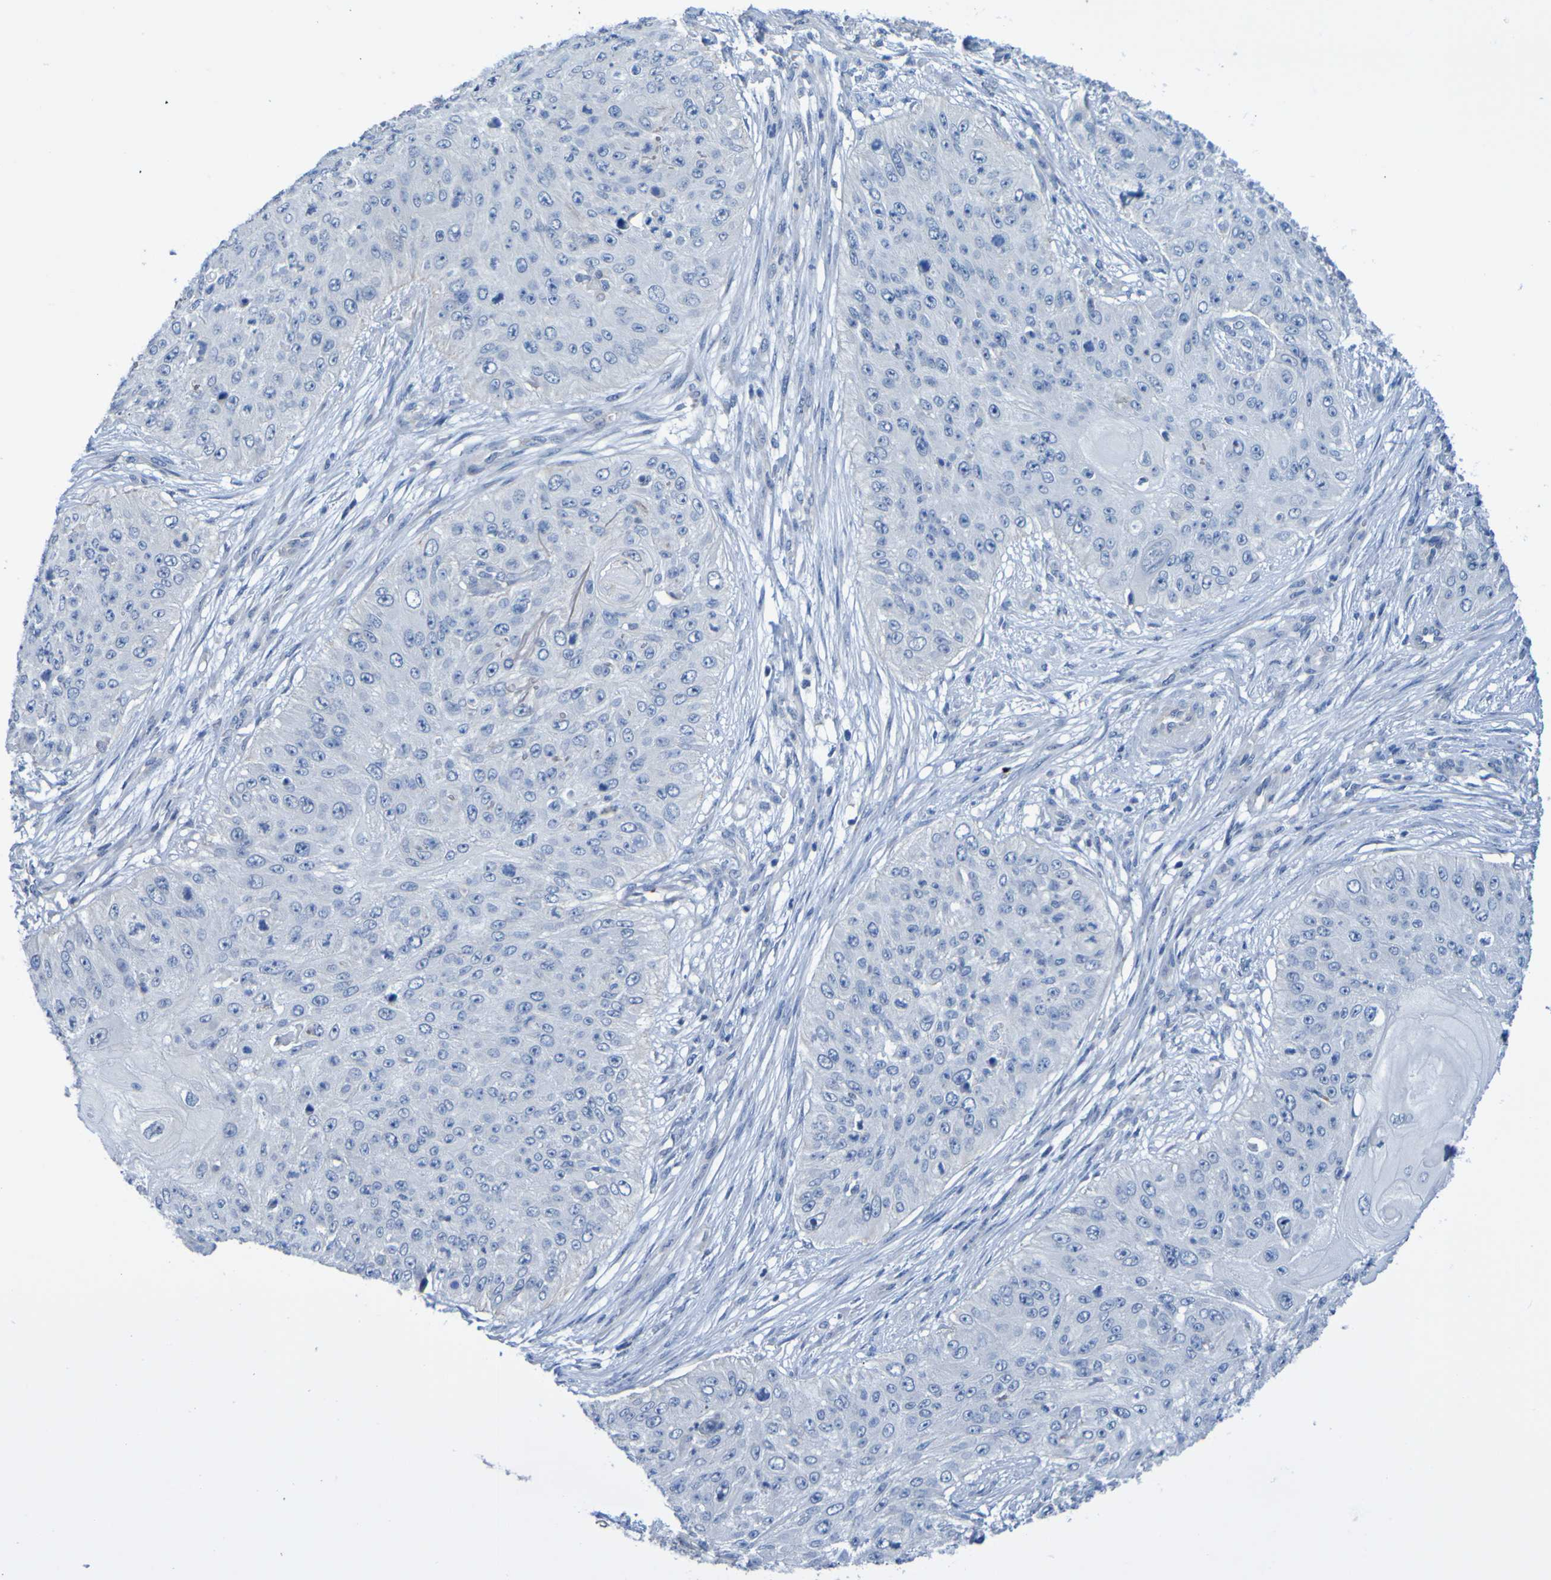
{"staining": {"intensity": "negative", "quantity": "none", "location": "none"}, "tissue": "skin cancer", "cell_type": "Tumor cells", "image_type": "cancer", "snomed": [{"axis": "morphology", "description": "Squamous cell carcinoma, NOS"}, {"axis": "topography", "description": "Skin"}], "caption": "Tumor cells show no significant positivity in skin cancer.", "gene": "ACMSD", "patient": {"sex": "female", "age": 80}}